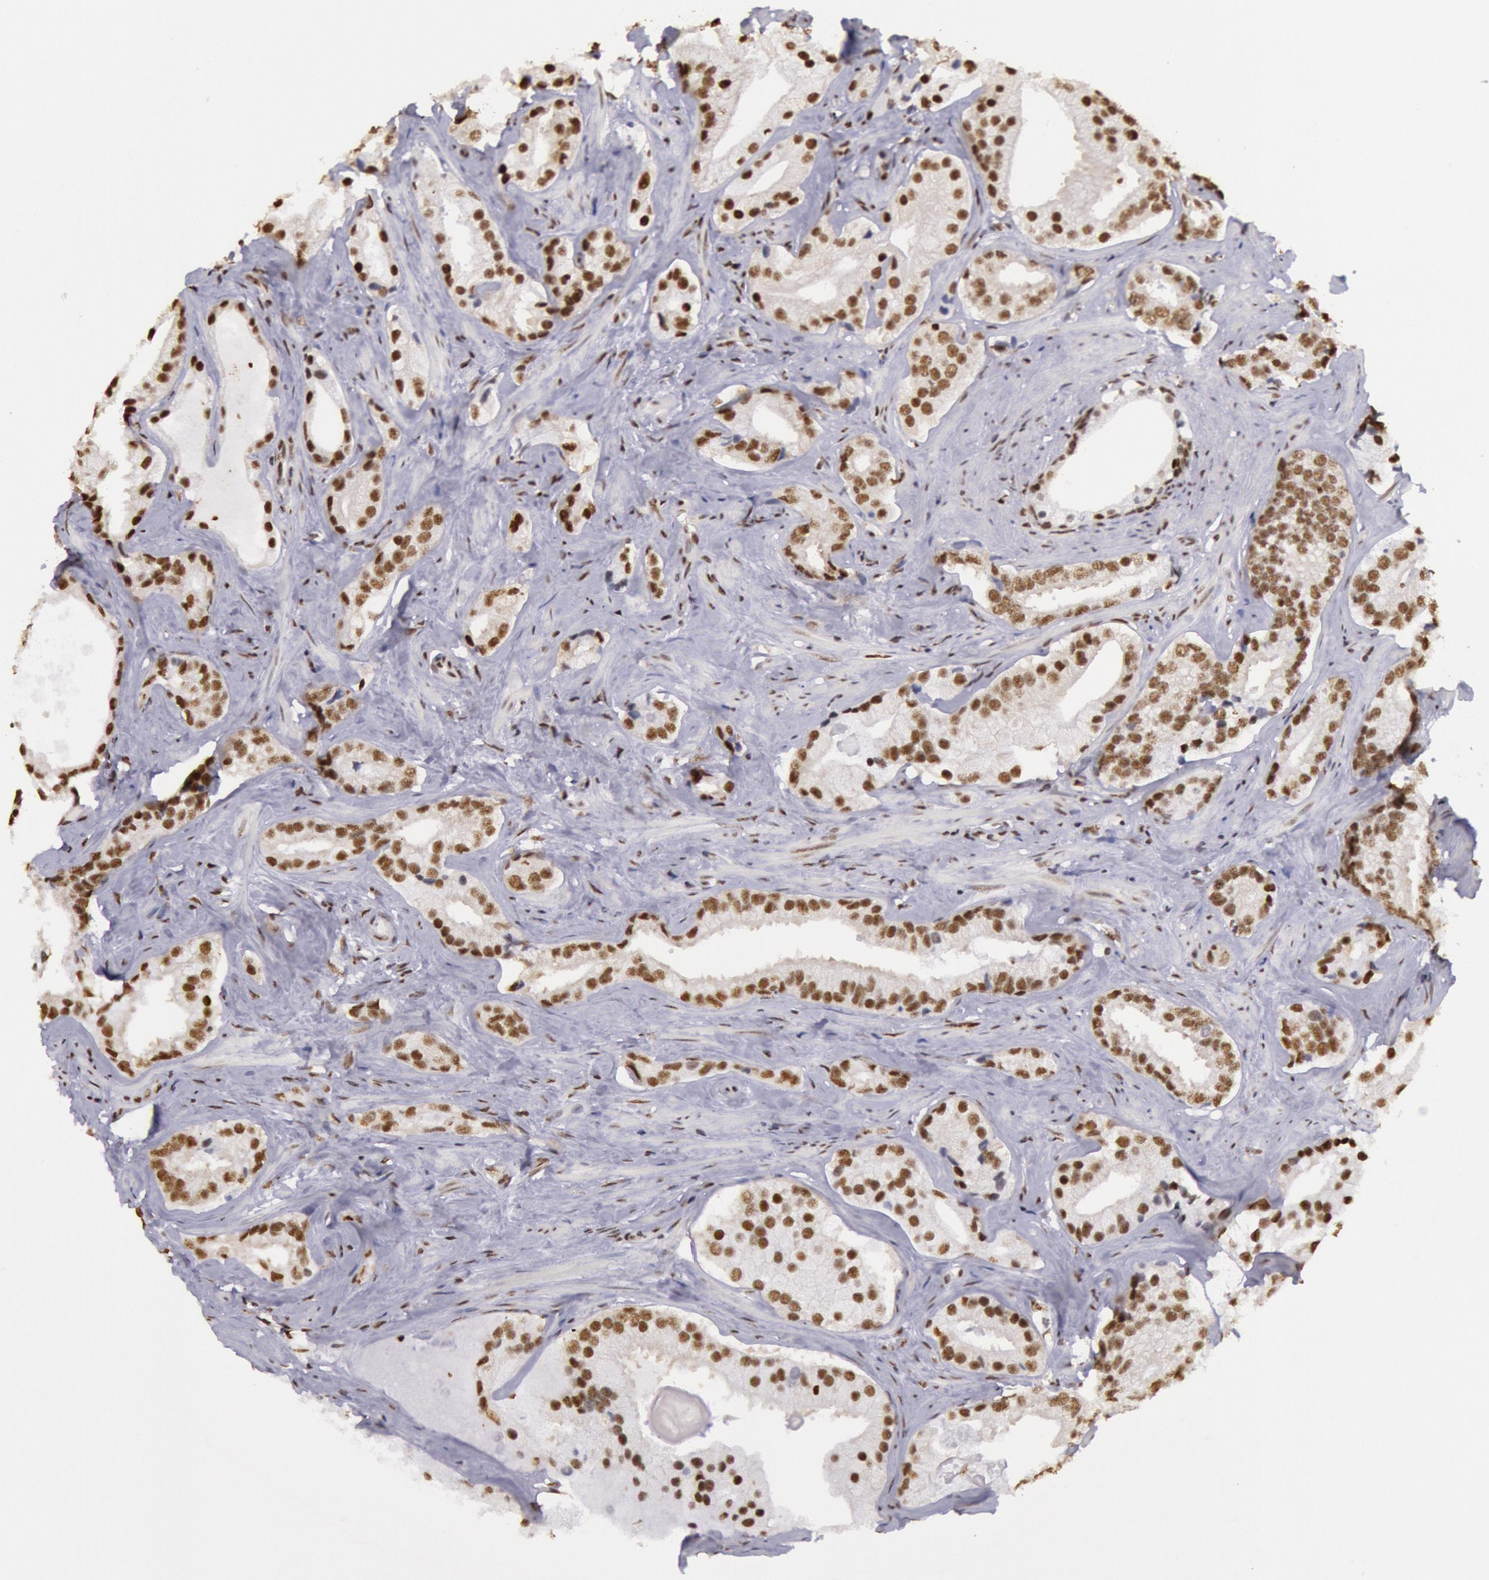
{"staining": {"intensity": "moderate", "quantity": ">75%", "location": "nuclear"}, "tissue": "prostate cancer", "cell_type": "Tumor cells", "image_type": "cancer", "snomed": [{"axis": "morphology", "description": "Adenocarcinoma, Medium grade"}, {"axis": "topography", "description": "Prostate"}], "caption": "A histopathology image of medium-grade adenocarcinoma (prostate) stained for a protein displays moderate nuclear brown staining in tumor cells.", "gene": "HNRNPH2", "patient": {"sex": "male", "age": 70}}